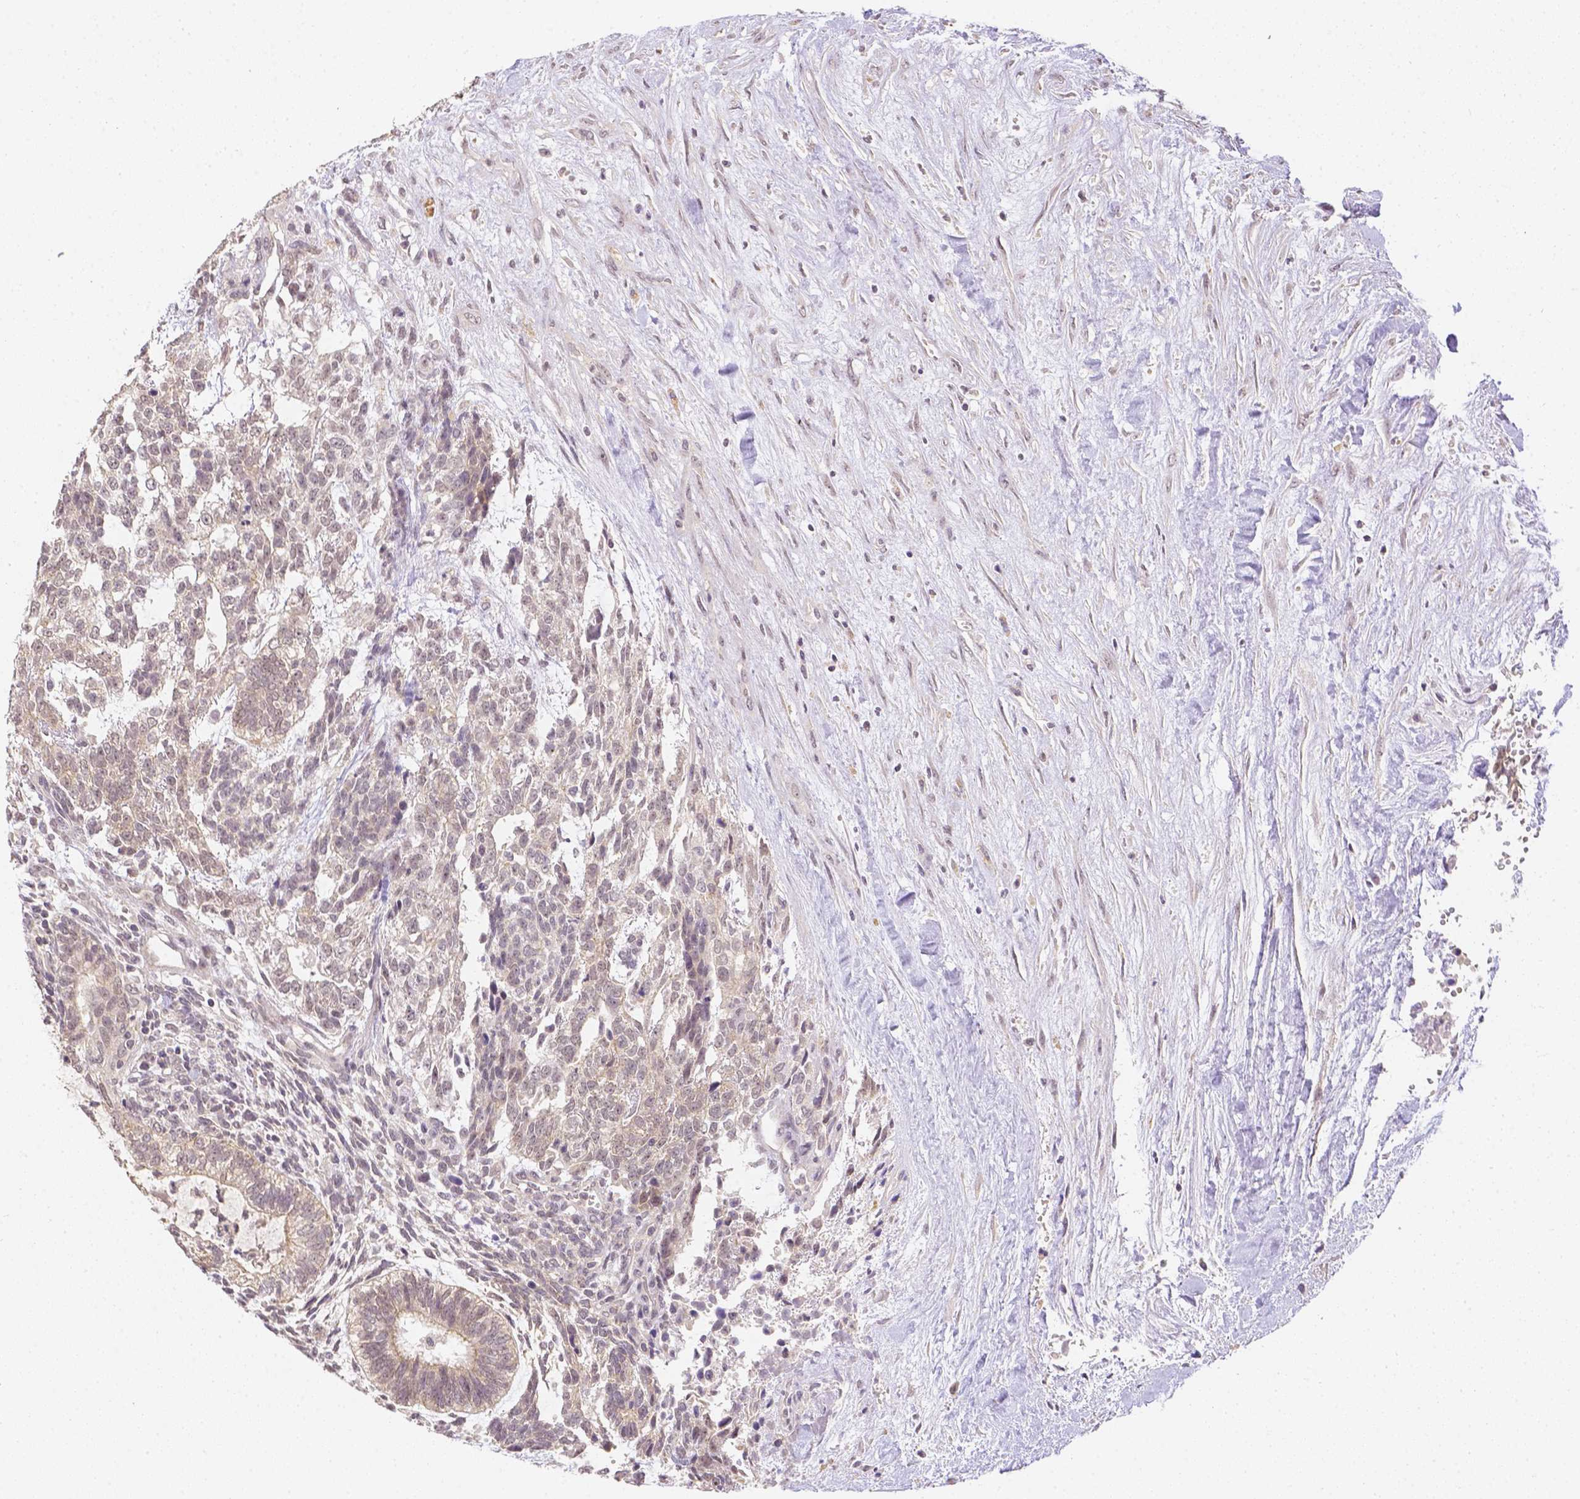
{"staining": {"intensity": "weak", "quantity": "<25%", "location": "cytoplasmic/membranous,nuclear"}, "tissue": "testis cancer", "cell_type": "Tumor cells", "image_type": "cancer", "snomed": [{"axis": "morphology", "description": "Carcinoma, Embryonal, NOS"}, {"axis": "topography", "description": "Testis"}], "caption": "This is an IHC micrograph of human testis embryonal carcinoma. There is no positivity in tumor cells.", "gene": "ZNF280B", "patient": {"sex": "male", "age": 23}}